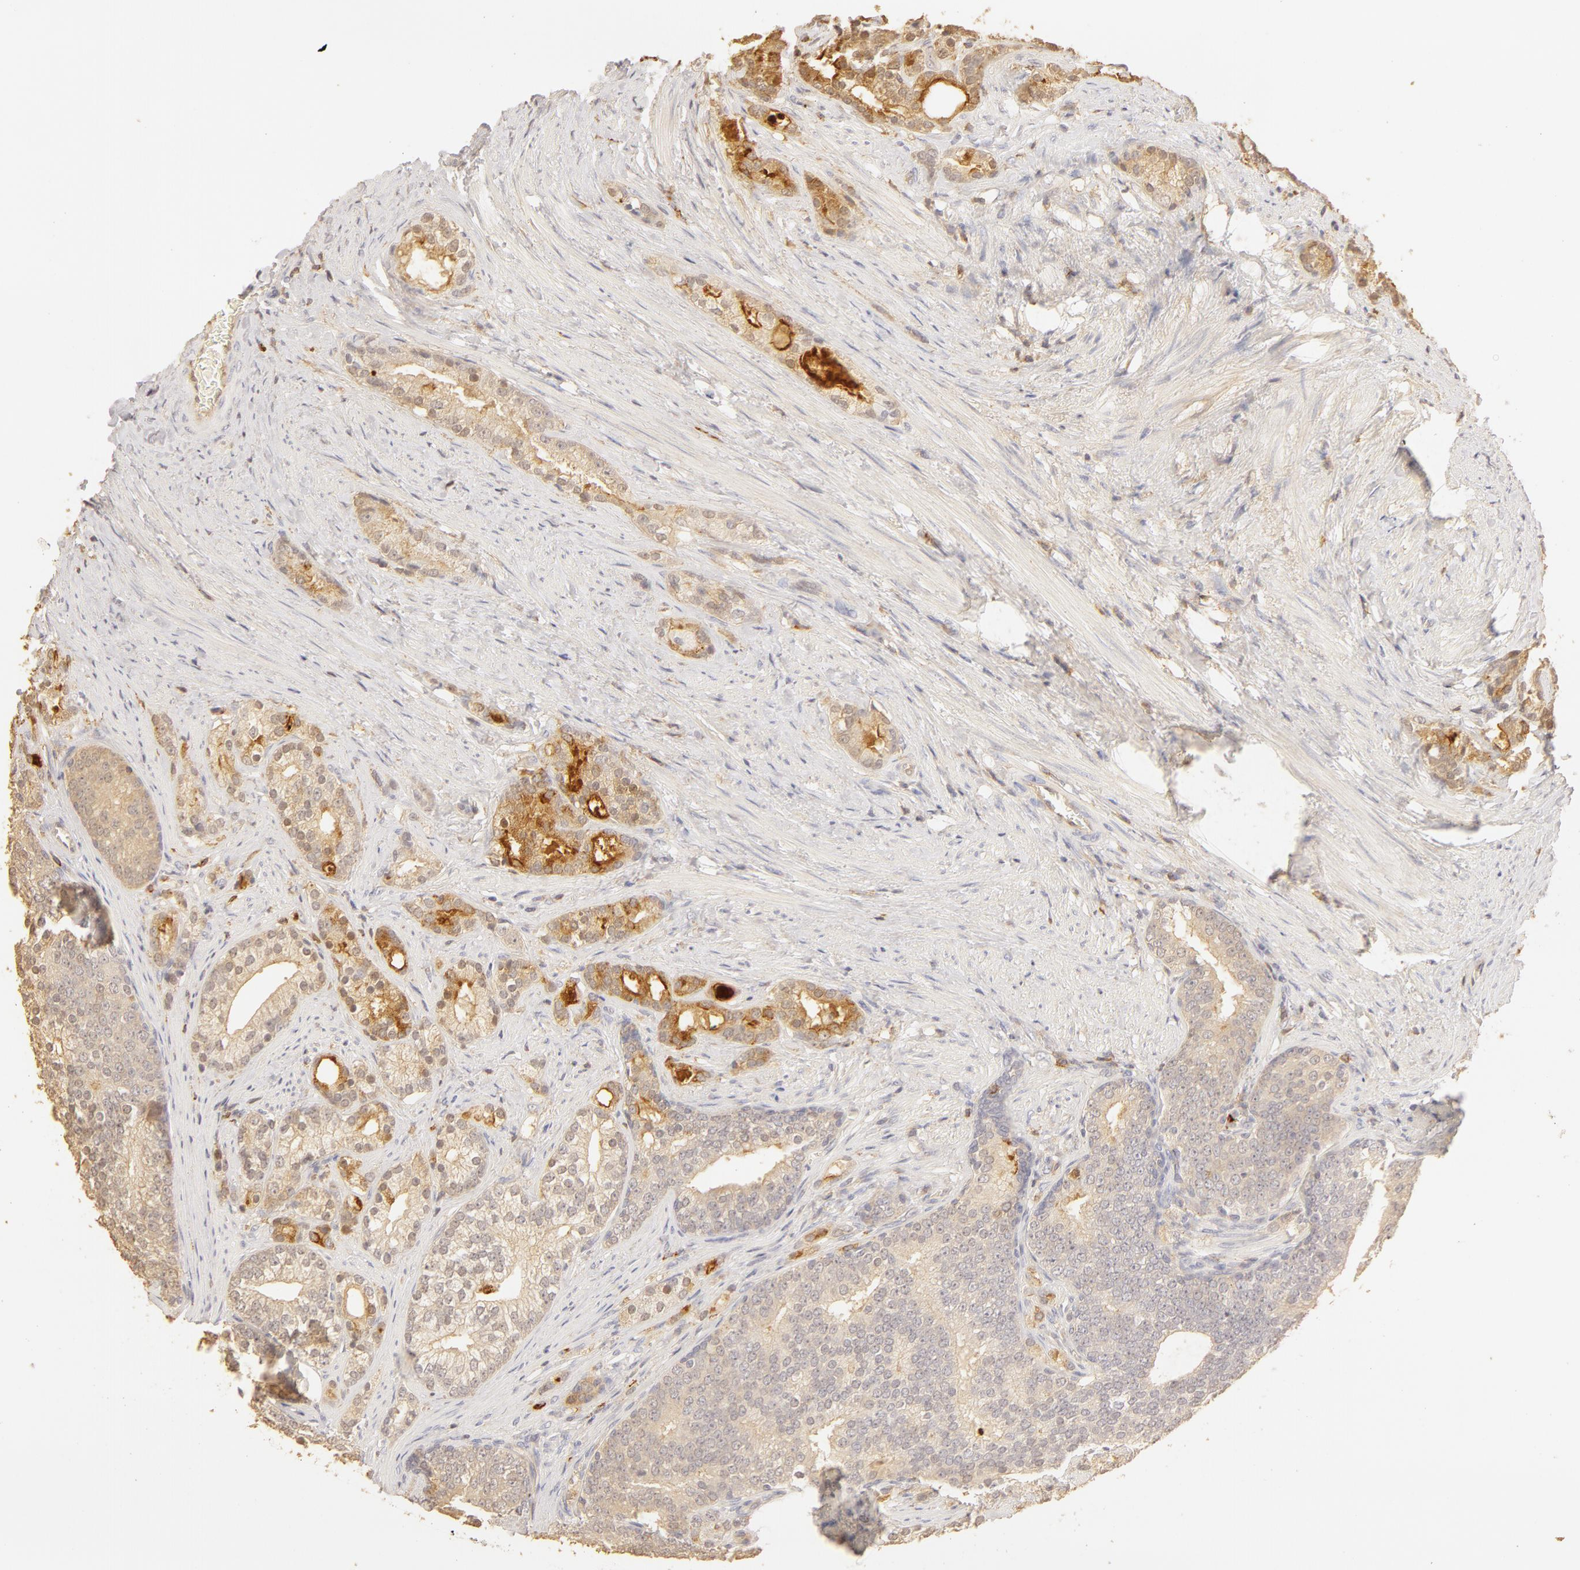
{"staining": {"intensity": "weak", "quantity": ">75%", "location": "cytoplasmic/membranous"}, "tissue": "prostate cancer", "cell_type": "Tumor cells", "image_type": "cancer", "snomed": [{"axis": "morphology", "description": "Adenocarcinoma, Low grade"}, {"axis": "topography", "description": "Prostate"}], "caption": "Protein analysis of prostate cancer (adenocarcinoma (low-grade)) tissue reveals weak cytoplasmic/membranous staining in about >75% of tumor cells. Nuclei are stained in blue.", "gene": "C1R", "patient": {"sex": "male", "age": 71}}